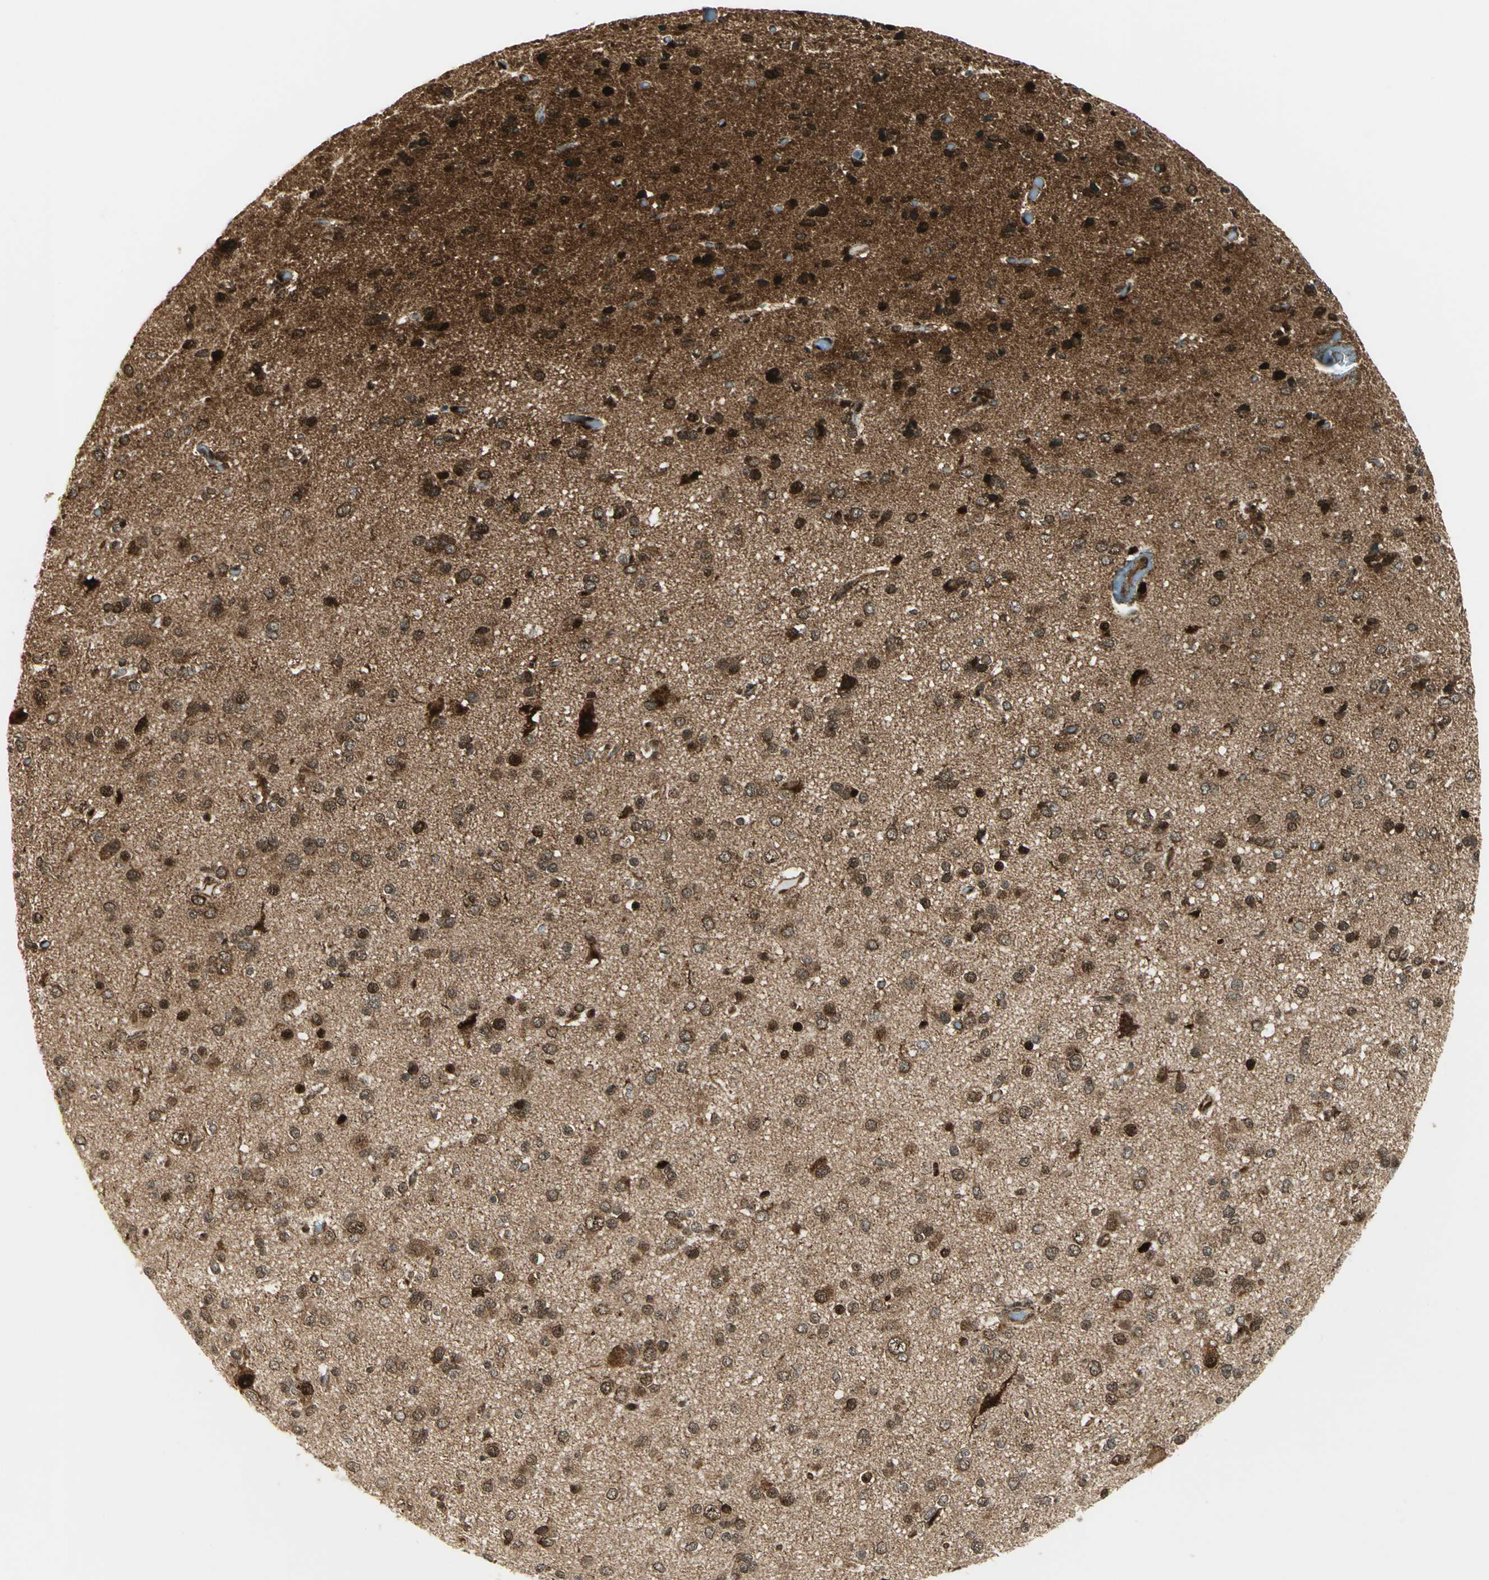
{"staining": {"intensity": "strong", "quantity": ">75%", "location": "cytoplasmic/membranous,nuclear"}, "tissue": "glioma", "cell_type": "Tumor cells", "image_type": "cancer", "snomed": [{"axis": "morphology", "description": "Glioma, malignant, Low grade"}, {"axis": "topography", "description": "Brain"}], "caption": "Glioma stained with immunohistochemistry shows strong cytoplasmic/membranous and nuclear staining in approximately >75% of tumor cells.", "gene": "COPS5", "patient": {"sex": "male", "age": 42}}